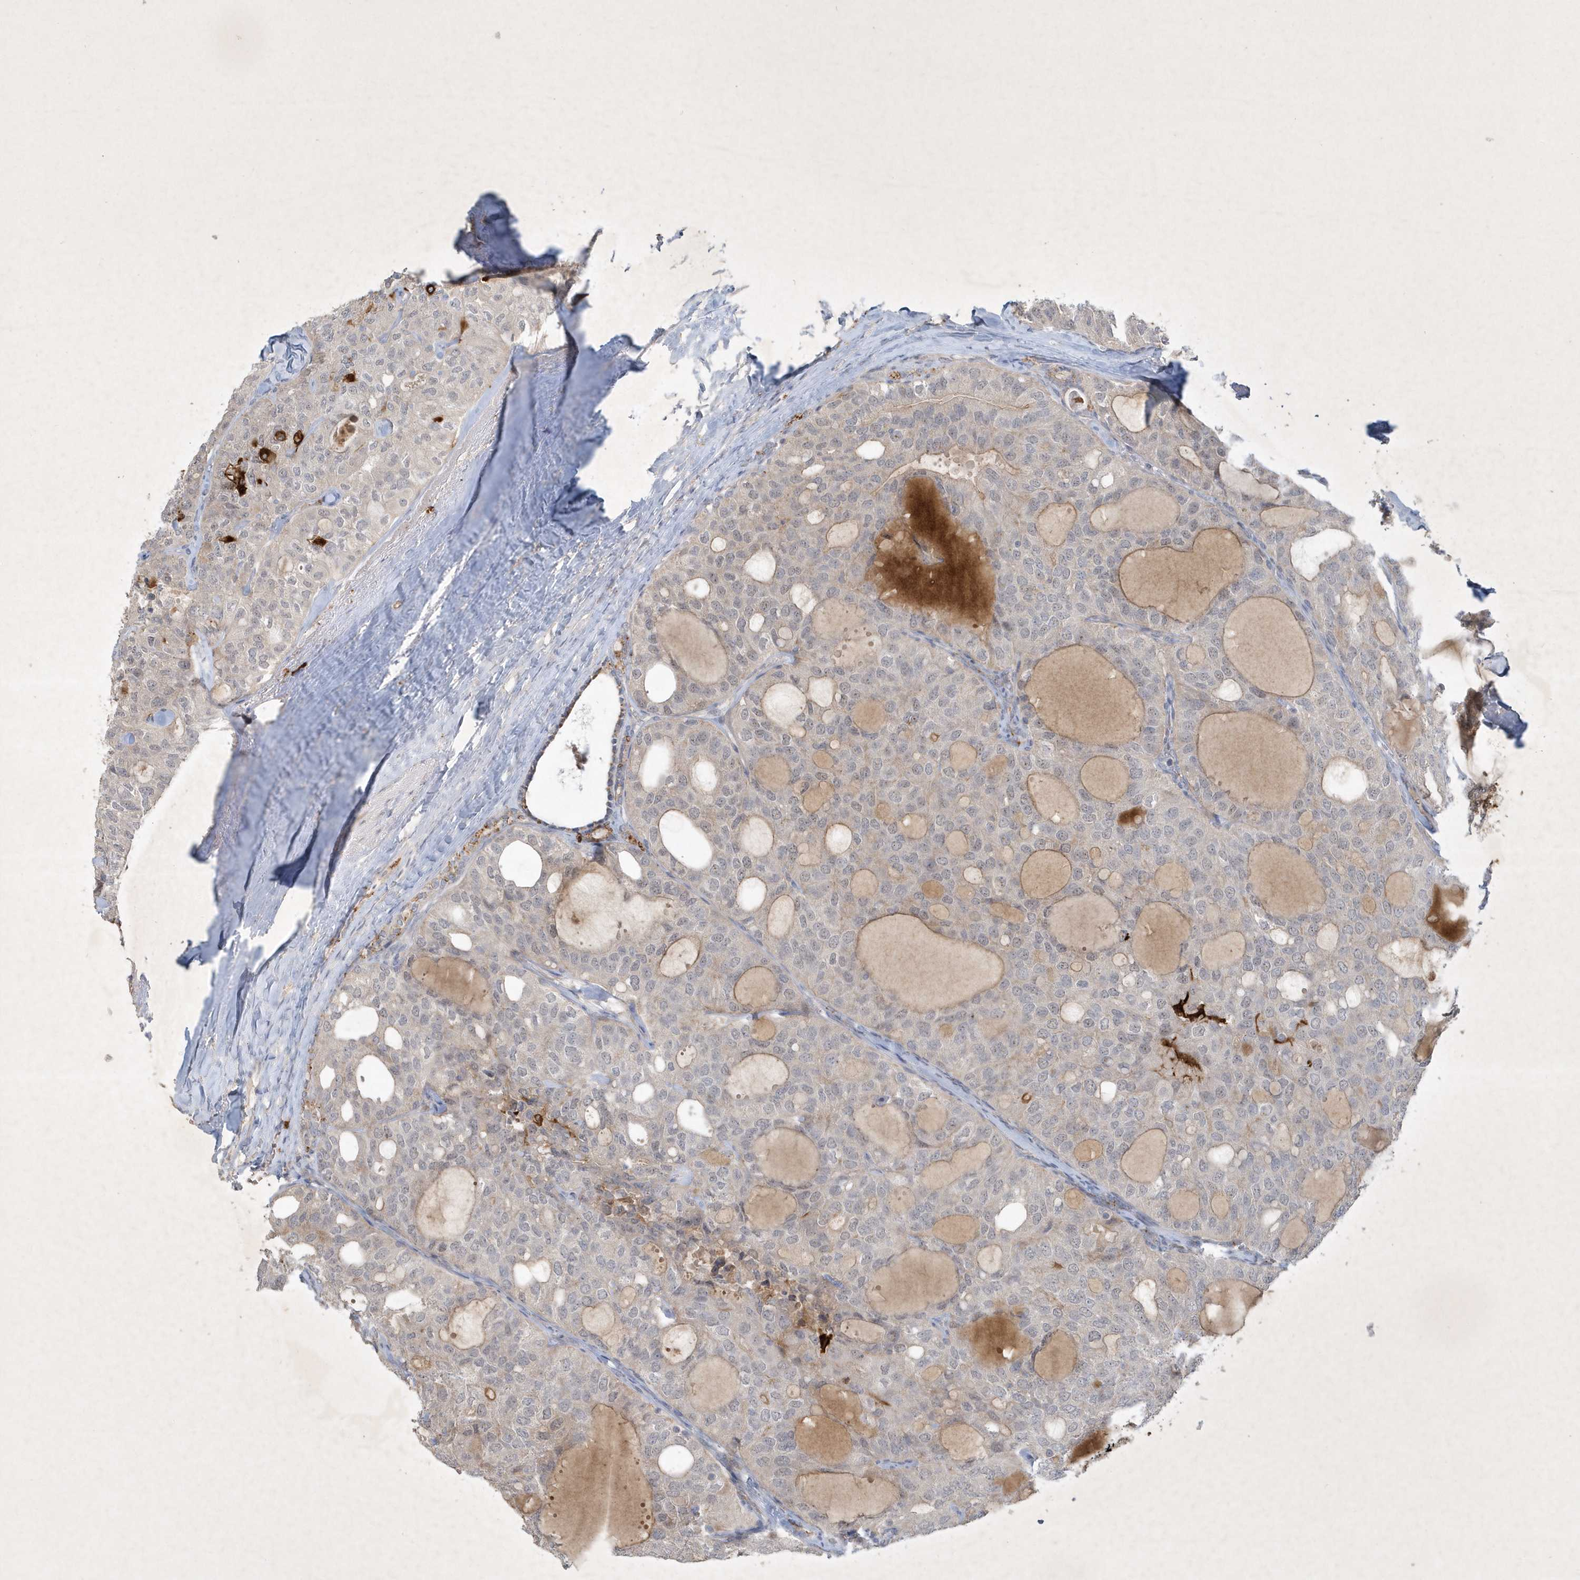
{"staining": {"intensity": "negative", "quantity": "none", "location": "none"}, "tissue": "thyroid cancer", "cell_type": "Tumor cells", "image_type": "cancer", "snomed": [{"axis": "morphology", "description": "Follicular adenoma carcinoma, NOS"}, {"axis": "topography", "description": "Thyroid gland"}], "caption": "This histopathology image is of follicular adenoma carcinoma (thyroid) stained with immunohistochemistry to label a protein in brown with the nuclei are counter-stained blue. There is no staining in tumor cells.", "gene": "THG1L", "patient": {"sex": "male", "age": 75}}